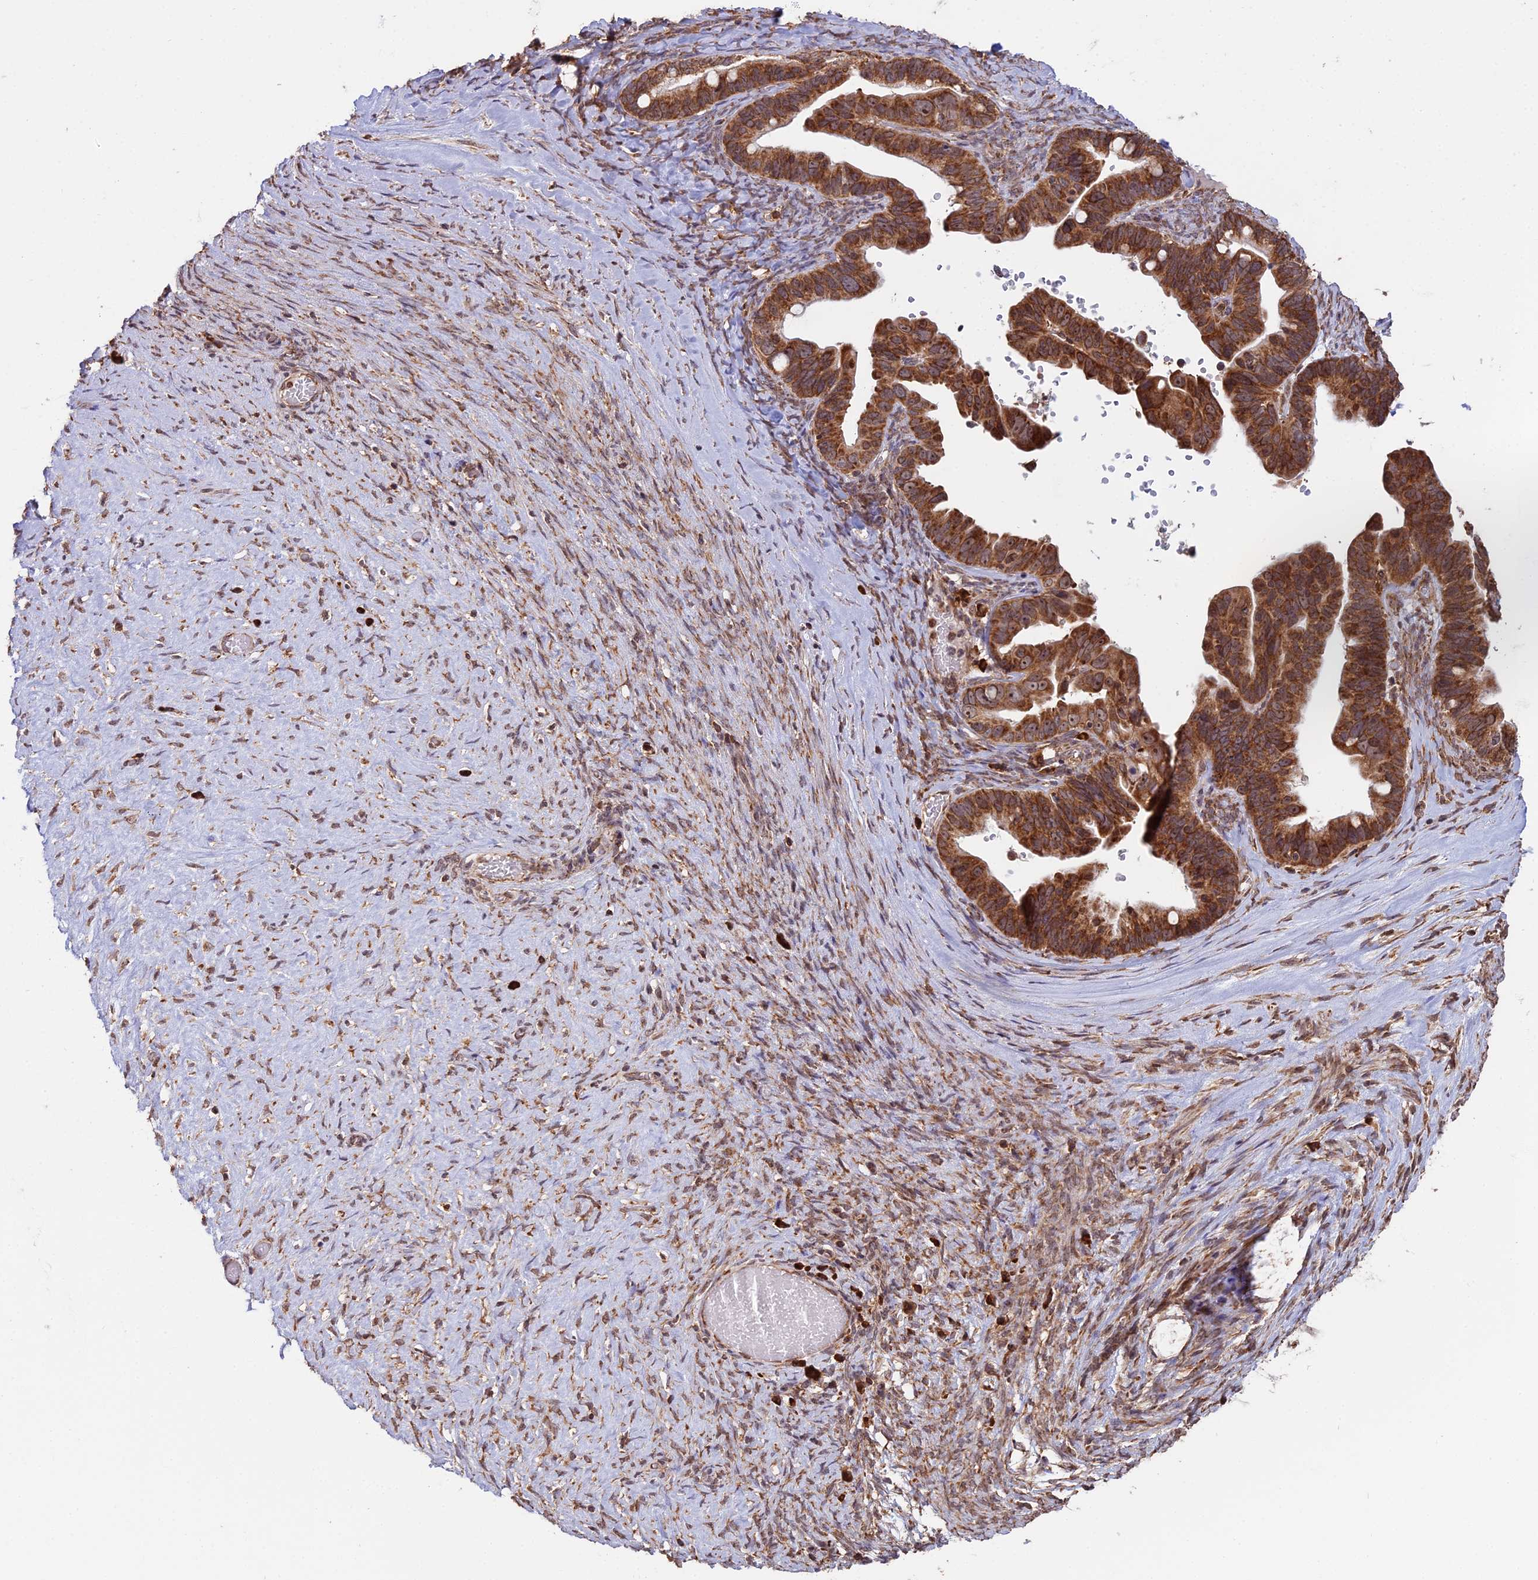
{"staining": {"intensity": "strong", "quantity": ">75%", "location": "cytoplasmic/membranous"}, "tissue": "ovarian cancer", "cell_type": "Tumor cells", "image_type": "cancer", "snomed": [{"axis": "morphology", "description": "Cystadenocarcinoma, serous, NOS"}, {"axis": "topography", "description": "Ovary"}], "caption": "Ovarian serous cystadenocarcinoma stained with DAB immunohistochemistry (IHC) exhibits high levels of strong cytoplasmic/membranous expression in about >75% of tumor cells.", "gene": "RPL26", "patient": {"sex": "female", "age": 56}}